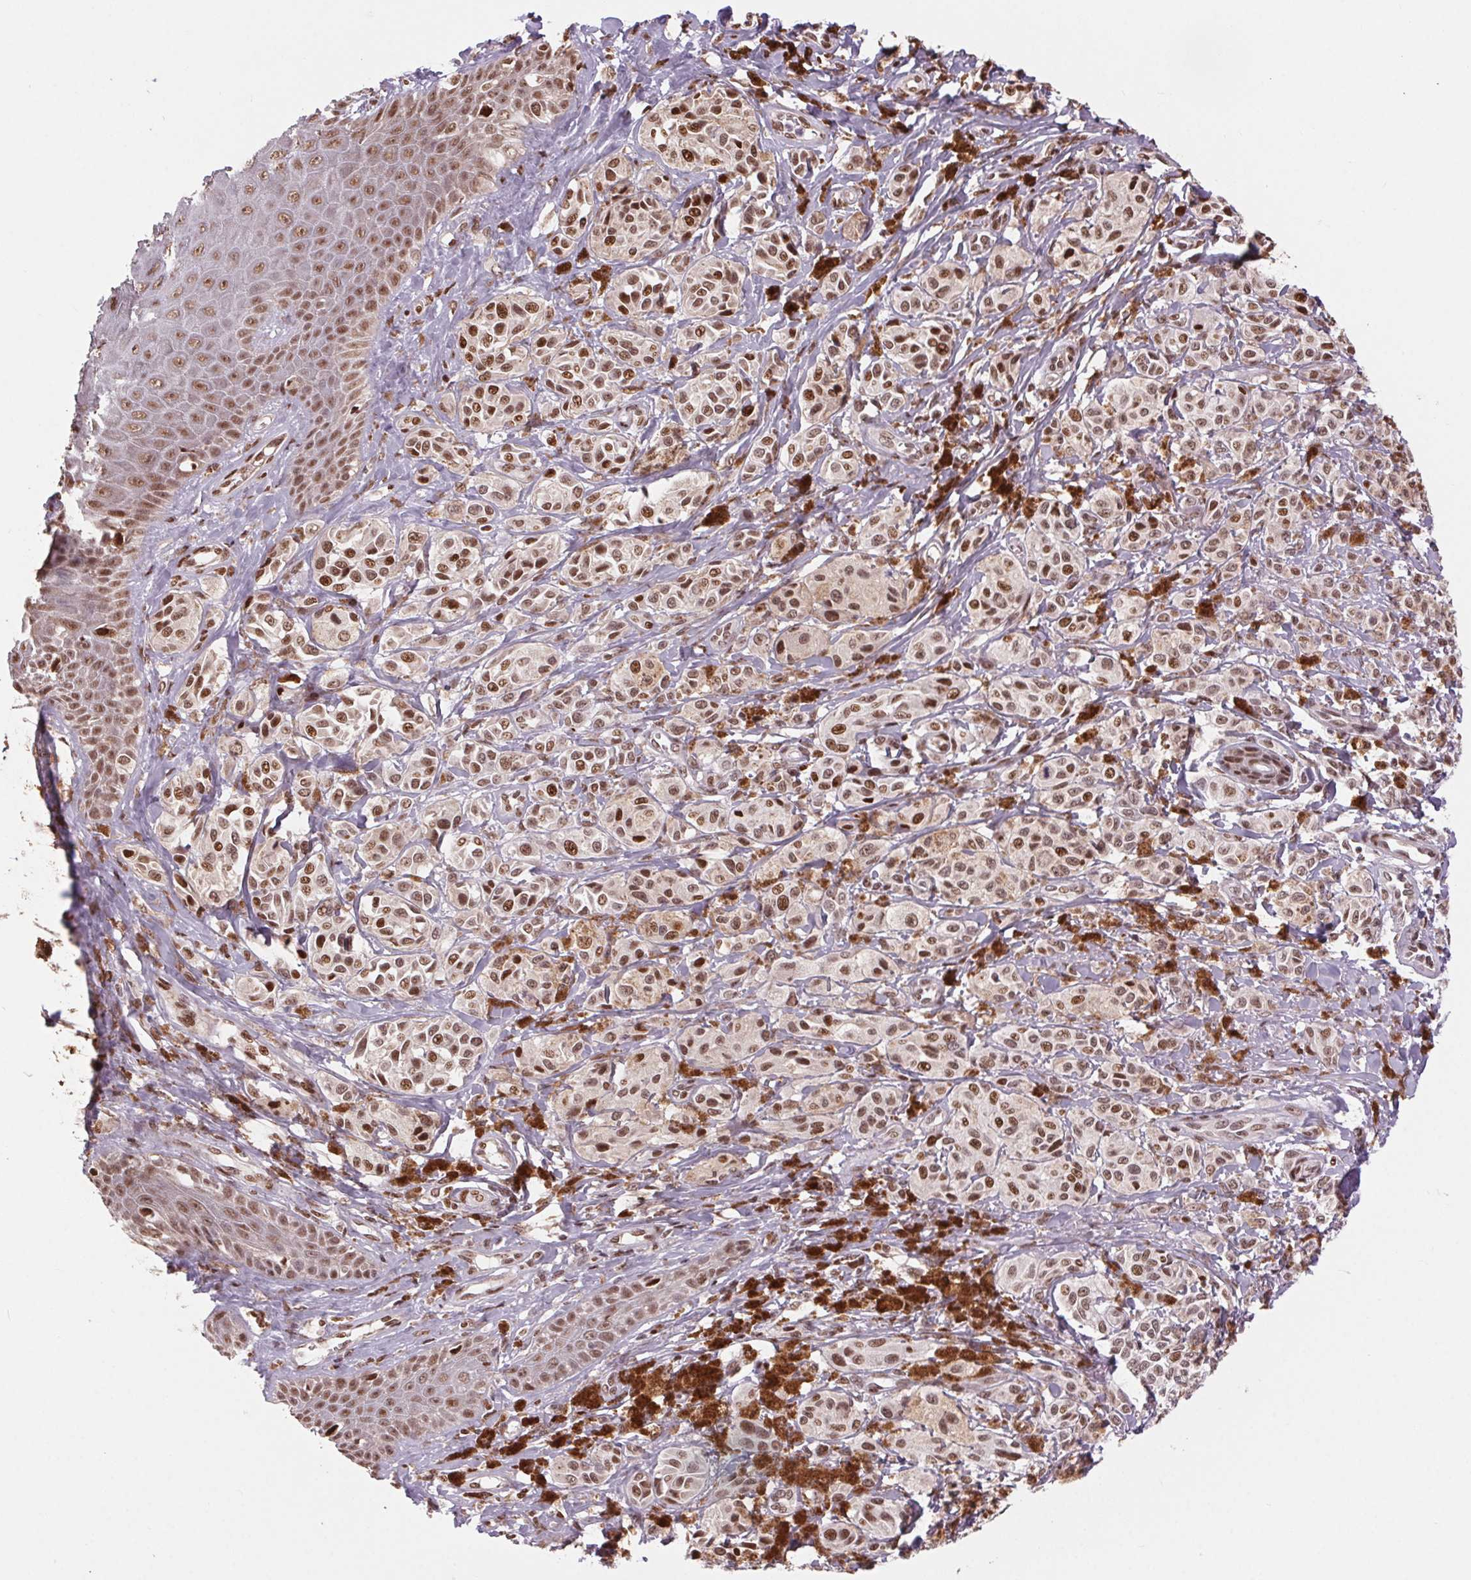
{"staining": {"intensity": "moderate", "quantity": ">75%", "location": "nuclear"}, "tissue": "melanoma", "cell_type": "Tumor cells", "image_type": "cancer", "snomed": [{"axis": "morphology", "description": "Malignant melanoma, NOS"}, {"axis": "topography", "description": "Skin"}], "caption": "The micrograph reveals a brown stain indicating the presence of a protein in the nuclear of tumor cells in melanoma.", "gene": "RAD23A", "patient": {"sex": "female", "age": 80}}